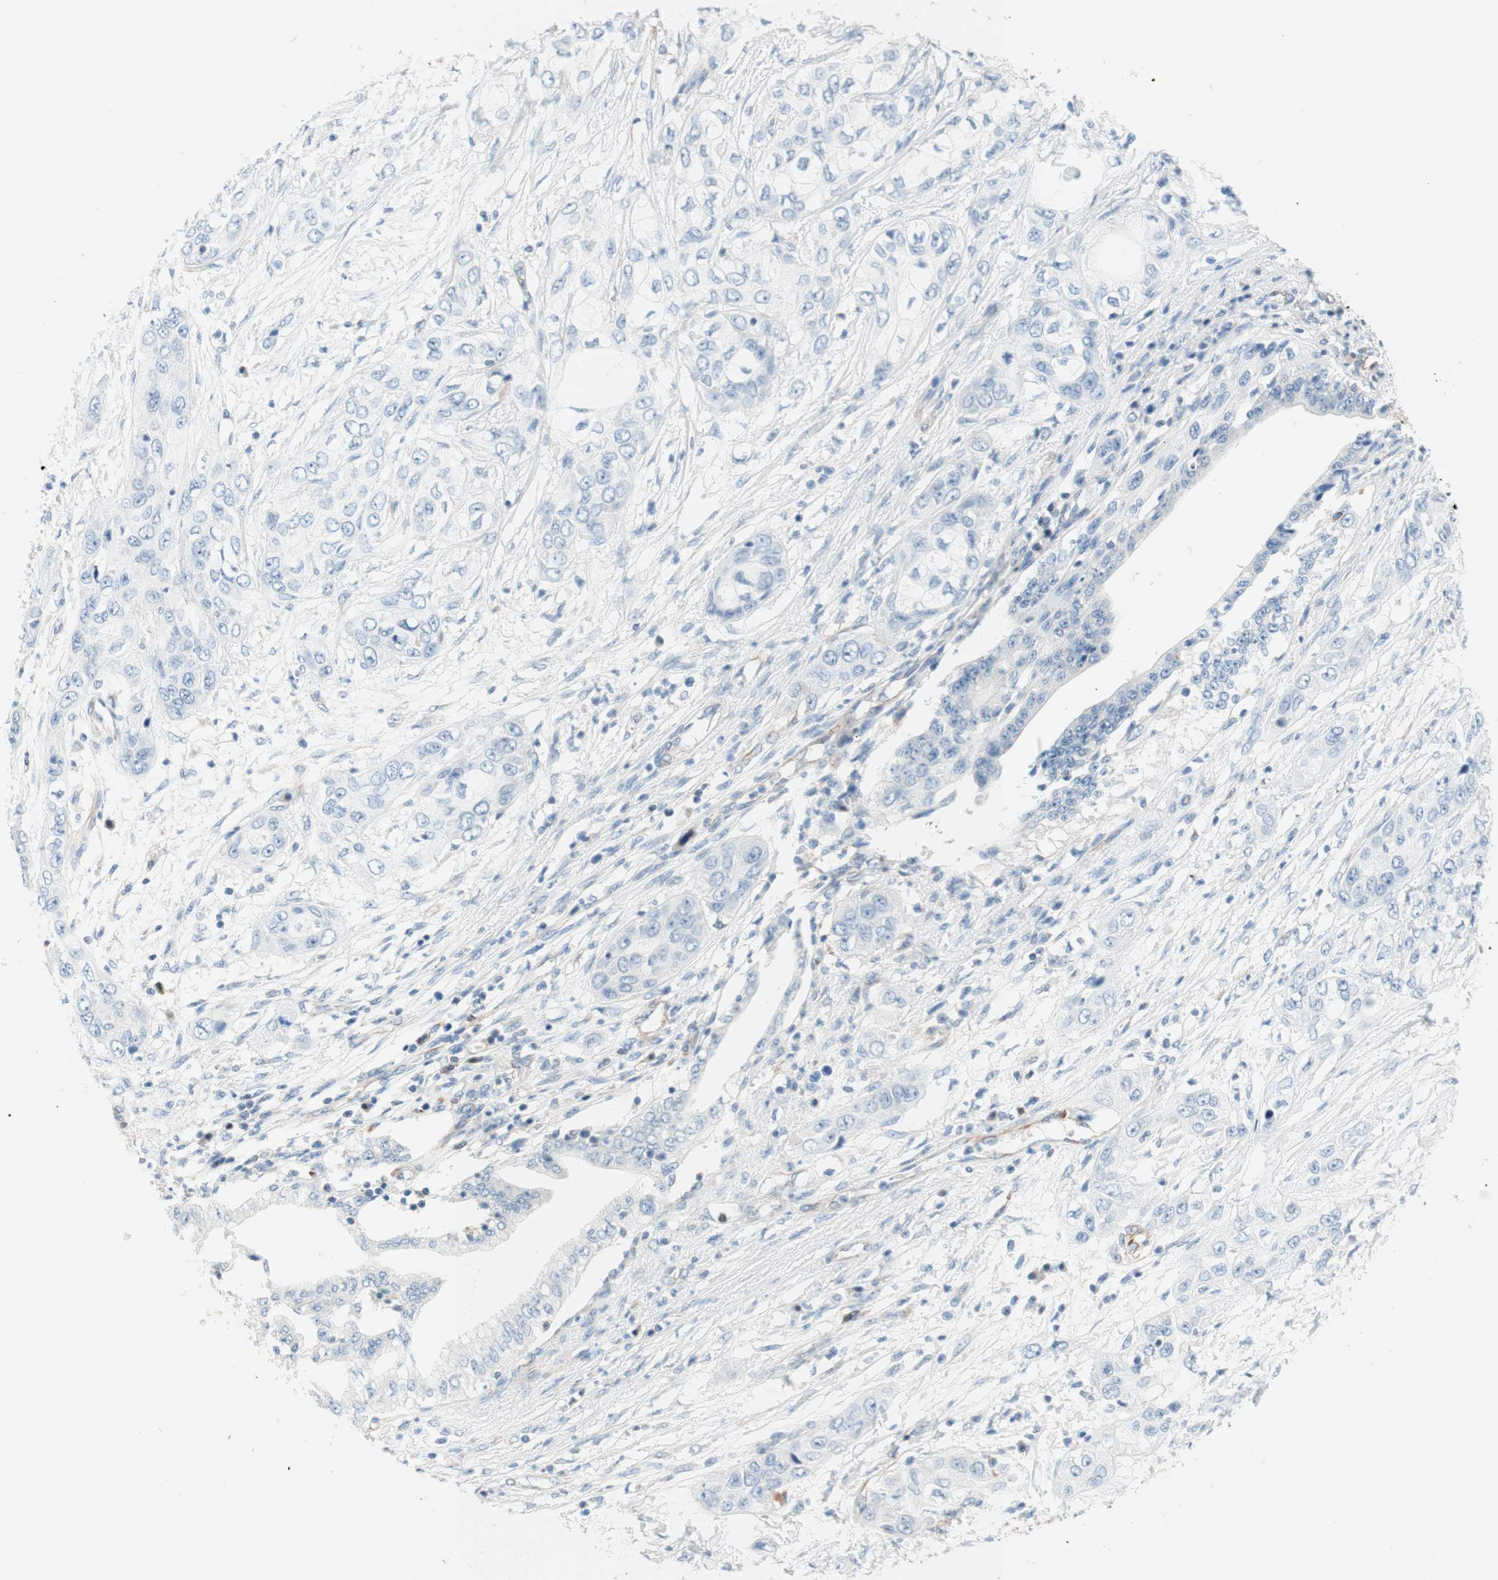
{"staining": {"intensity": "negative", "quantity": "none", "location": "none"}, "tissue": "pancreatic cancer", "cell_type": "Tumor cells", "image_type": "cancer", "snomed": [{"axis": "morphology", "description": "Adenocarcinoma, NOS"}, {"axis": "topography", "description": "Pancreas"}], "caption": "This is an IHC histopathology image of human pancreatic cancer. There is no expression in tumor cells.", "gene": "POU2AF1", "patient": {"sex": "female", "age": 70}}